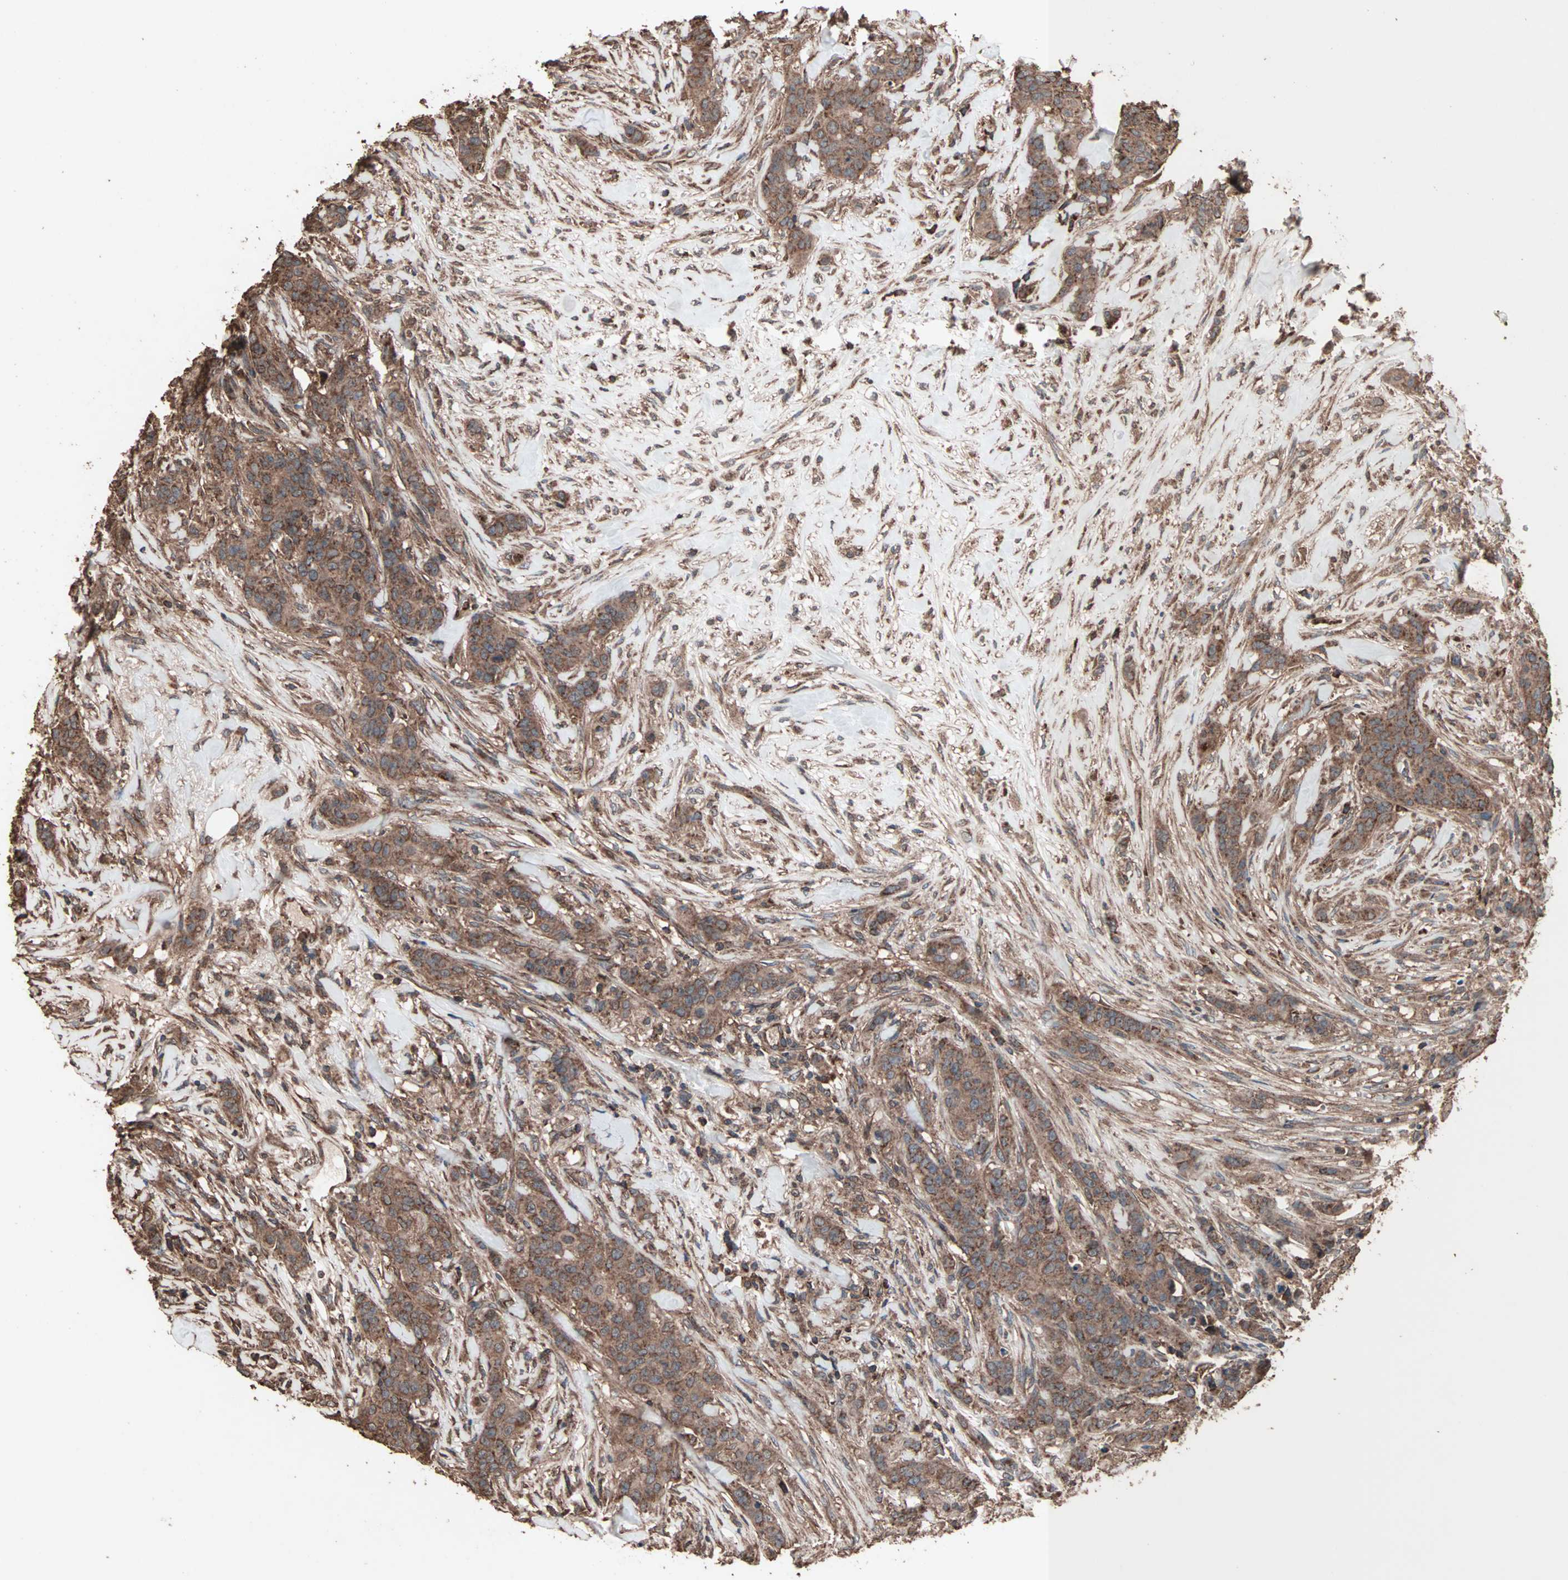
{"staining": {"intensity": "moderate", "quantity": ">75%", "location": "cytoplasmic/membranous"}, "tissue": "breast cancer", "cell_type": "Tumor cells", "image_type": "cancer", "snomed": [{"axis": "morphology", "description": "Duct carcinoma"}, {"axis": "topography", "description": "Breast"}], "caption": "Breast cancer (invasive ductal carcinoma) tissue displays moderate cytoplasmic/membranous staining in approximately >75% of tumor cells, visualized by immunohistochemistry. Ihc stains the protein in brown and the nuclei are stained blue.", "gene": "MRPL2", "patient": {"sex": "female", "age": 40}}